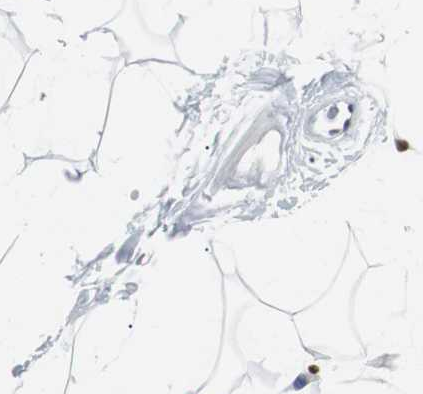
{"staining": {"intensity": "moderate", "quantity": ">75%", "location": "nuclear"}, "tissue": "adipose tissue", "cell_type": "Adipocytes", "image_type": "normal", "snomed": [{"axis": "morphology", "description": "Normal tissue, NOS"}, {"axis": "topography", "description": "Soft tissue"}], "caption": "Unremarkable adipose tissue reveals moderate nuclear expression in about >75% of adipocytes.", "gene": "JUN", "patient": {"sex": "male", "age": 72}}